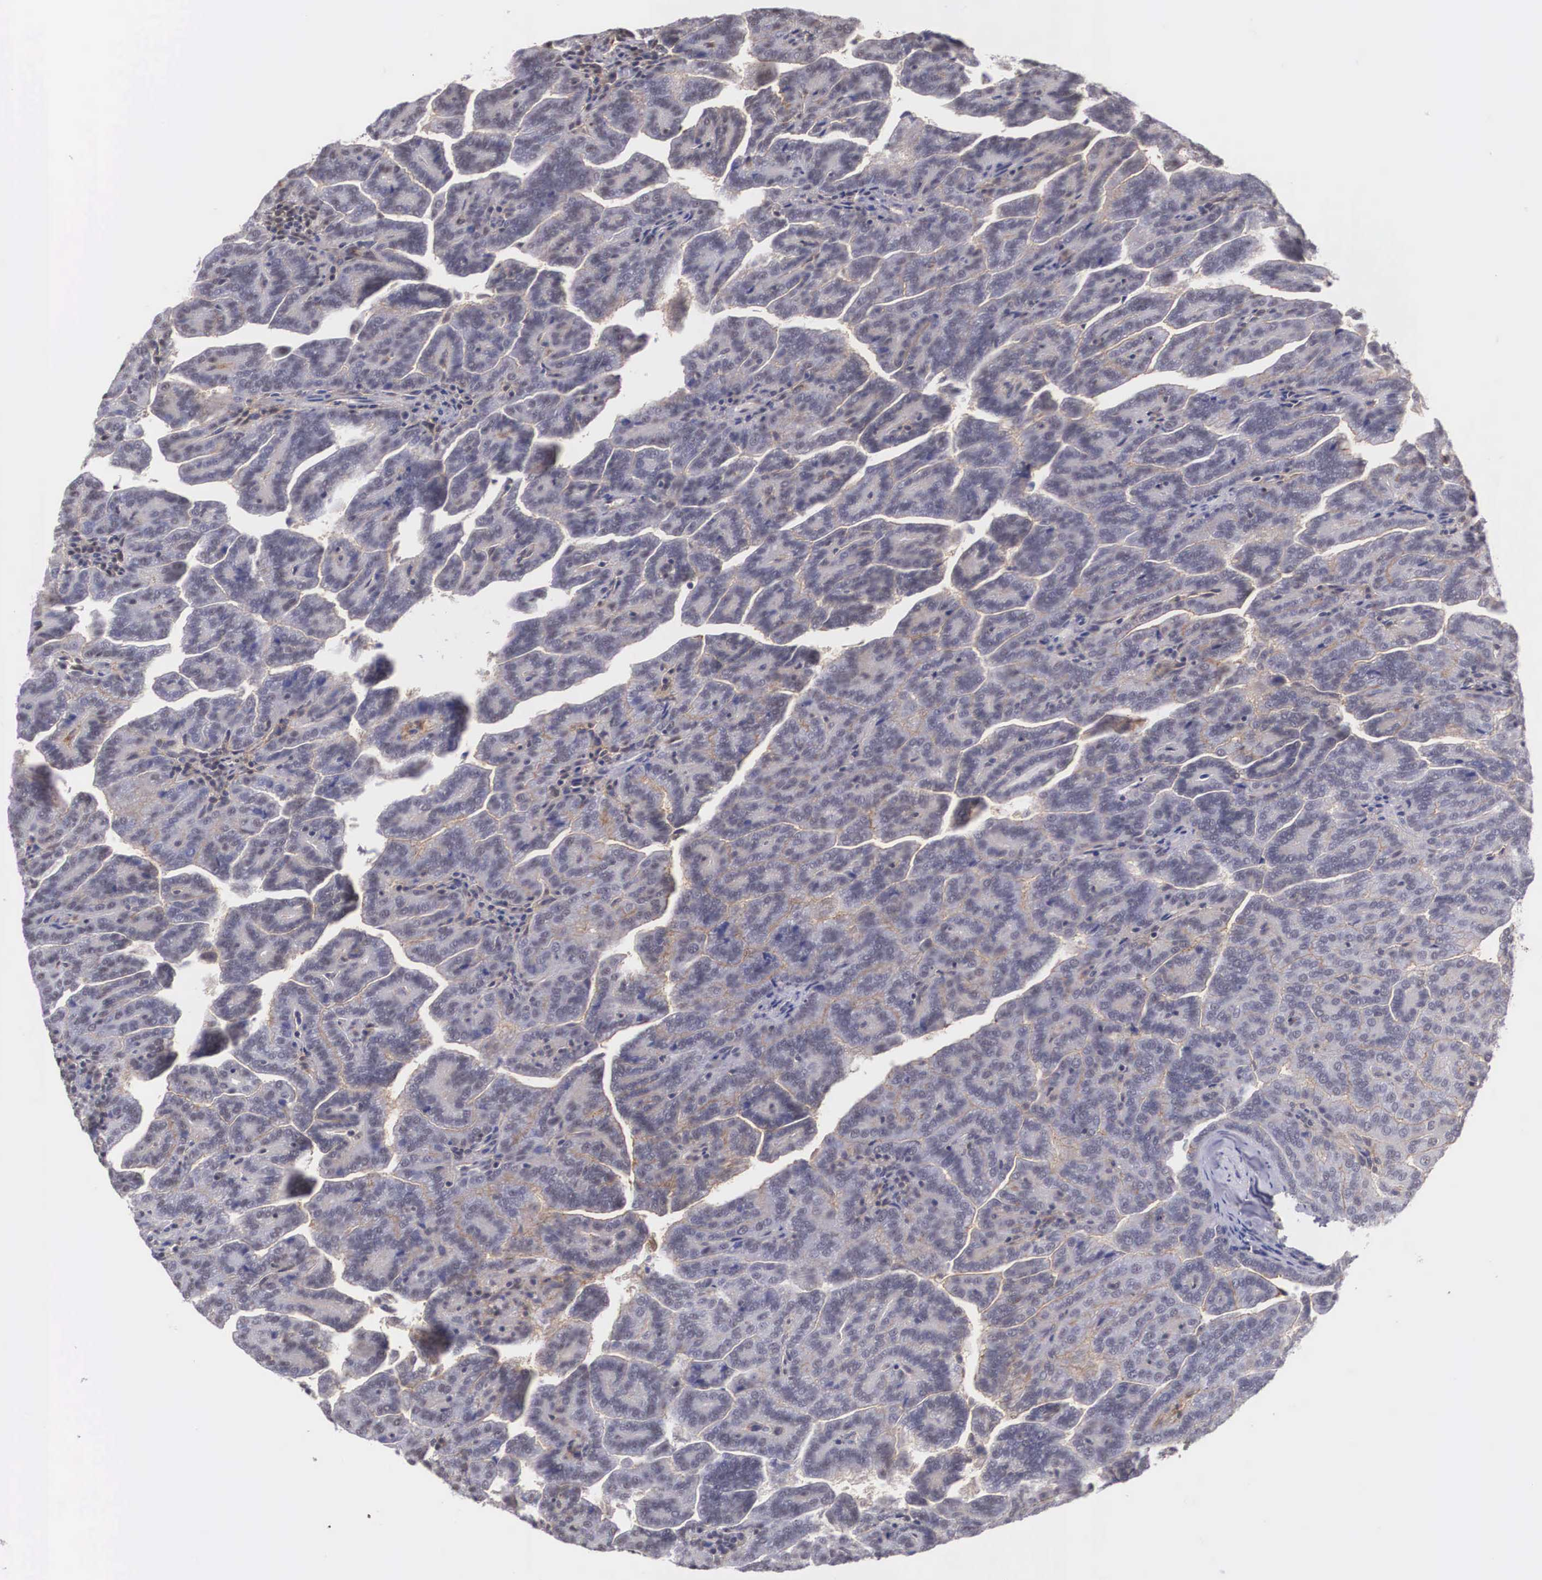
{"staining": {"intensity": "weak", "quantity": "<25%", "location": "cytoplasmic/membranous"}, "tissue": "renal cancer", "cell_type": "Tumor cells", "image_type": "cancer", "snomed": [{"axis": "morphology", "description": "Adenocarcinoma, NOS"}, {"axis": "topography", "description": "Kidney"}], "caption": "A photomicrograph of human renal cancer is negative for staining in tumor cells. Nuclei are stained in blue.", "gene": "NR4A2", "patient": {"sex": "male", "age": 61}}